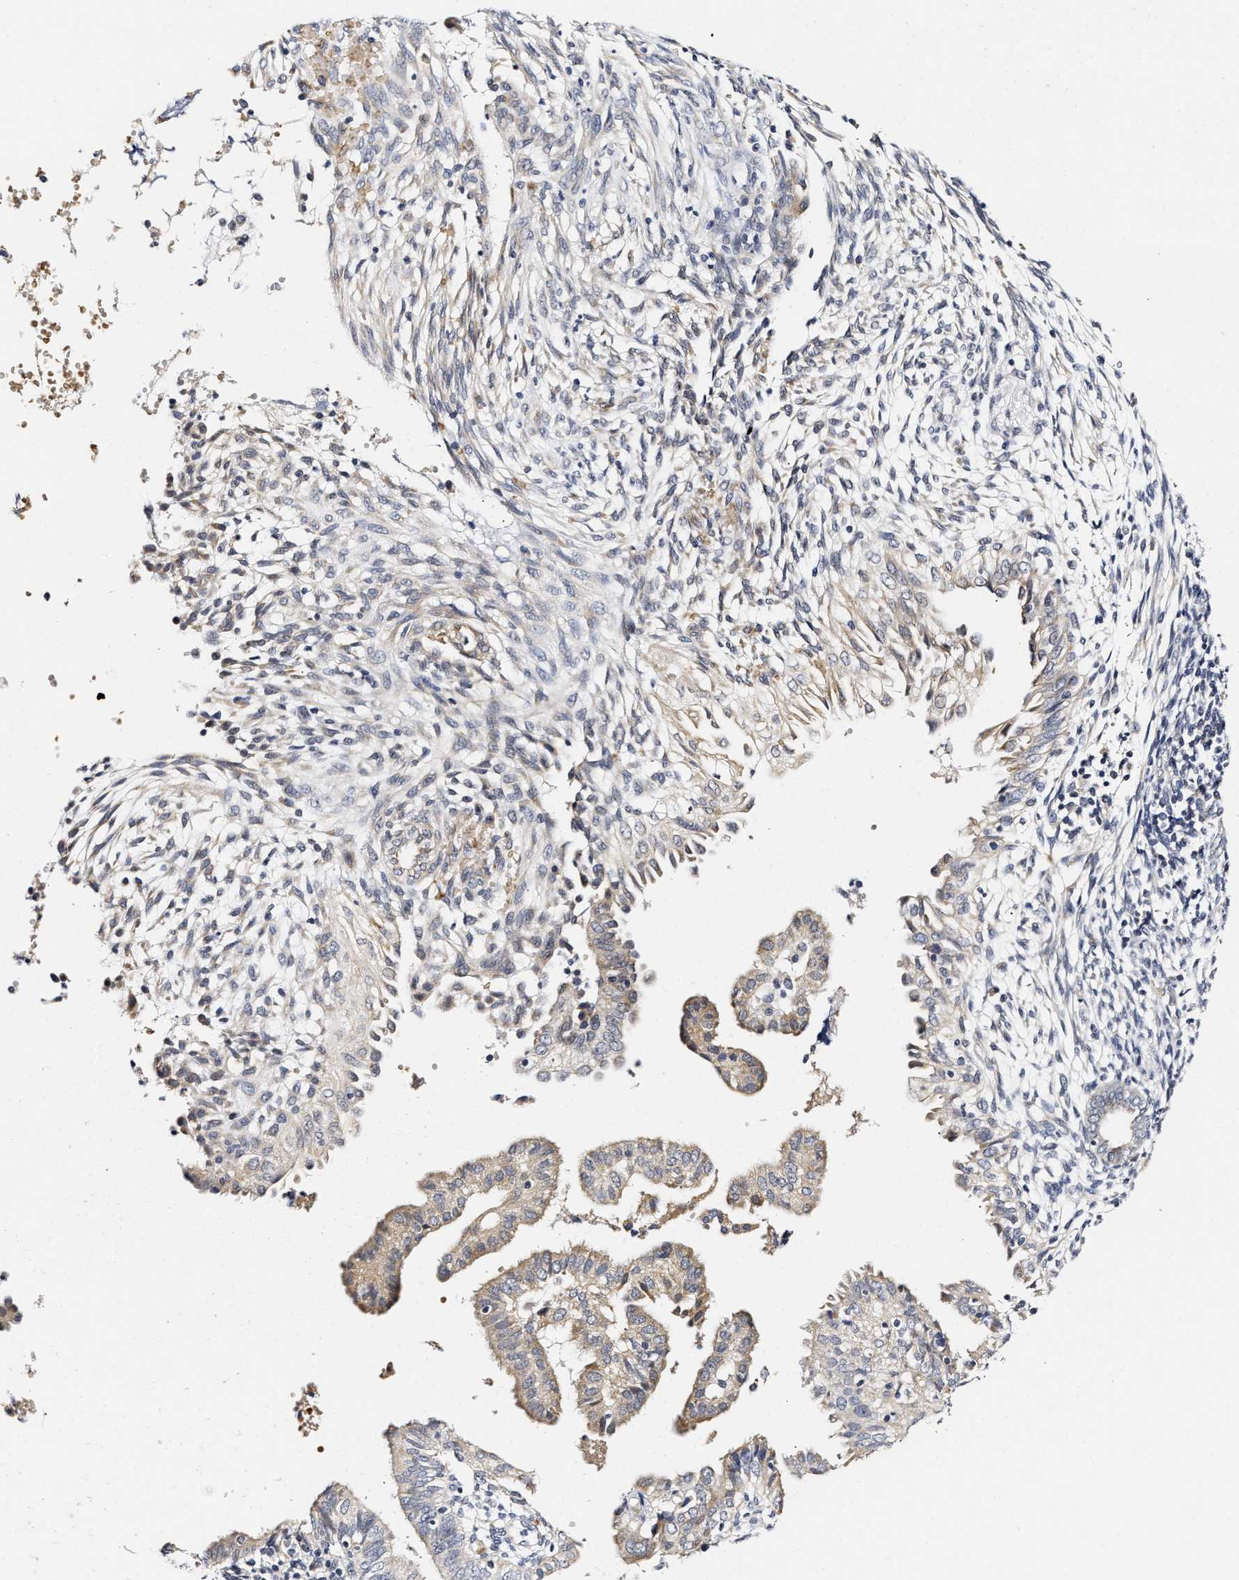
{"staining": {"intensity": "weak", "quantity": "25%-75%", "location": "cytoplasmic/membranous"}, "tissue": "endometrial cancer", "cell_type": "Tumor cells", "image_type": "cancer", "snomed": [{"axis": "morphology", "description": "Adenocarcinoma, NOS"}, {"axis": "topography", "description": "Endometrium"}], "caption": "A high-resolution histopathology image shows IHC staining of endometrial cancer (adenocarcinoma), which displays weak cytoplasmic/membranous positivity in approximately 25%-75% of tumor cells.", "gene": "RINT1", "patient": {"sex": "female", "age": 58}}